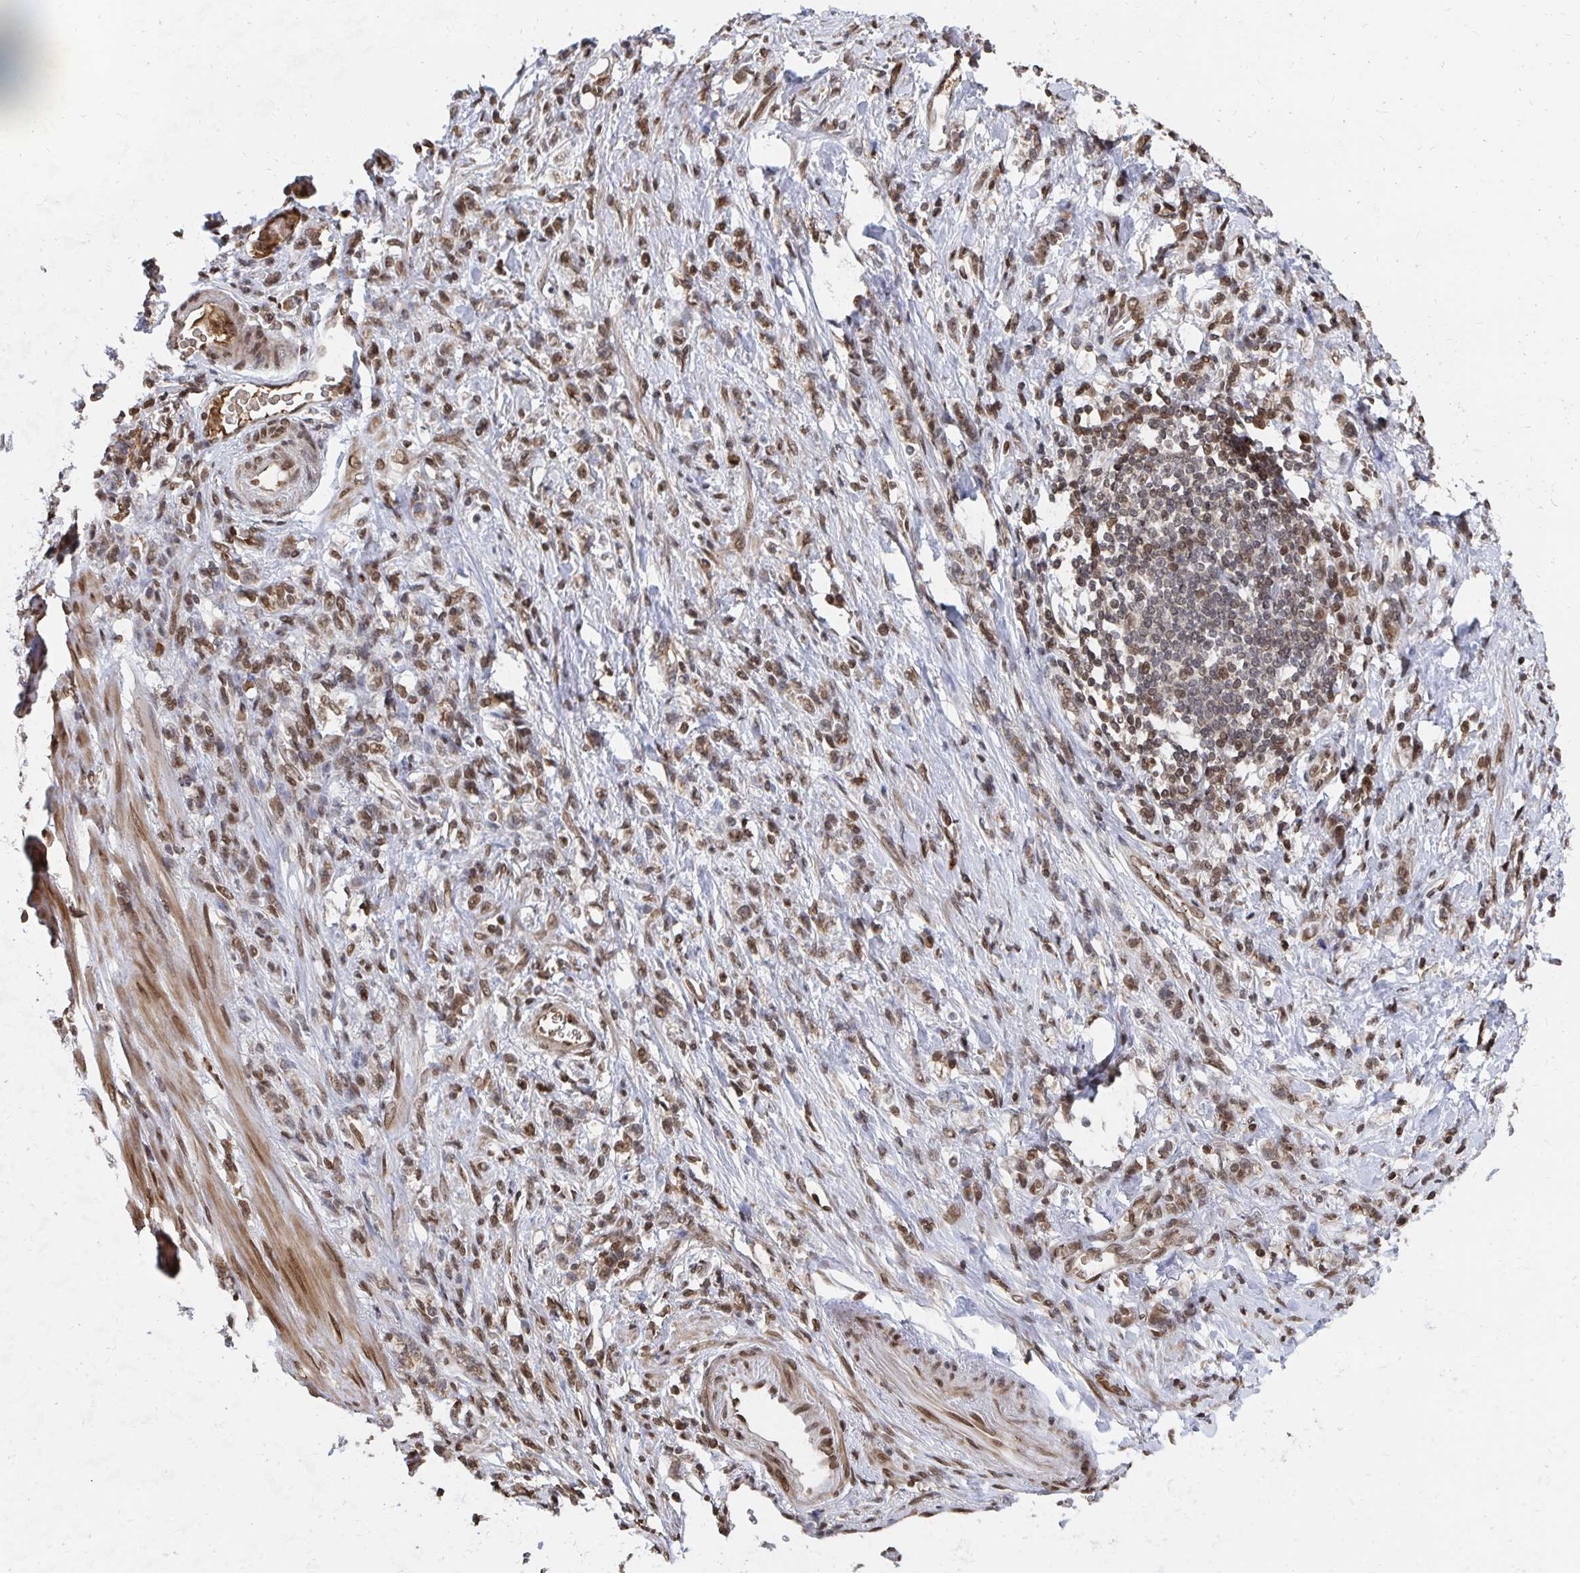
{"staining": {"intensity": "moderate", "quantity": ">75%", "location": "nuclear"}, "tissue": "stomach cancer", "cell_type": "Tumor cells", "image_type": "cancer", "snomed": [{"axis": "morphology", "description": "Adenocarcinoma, NOS"}, {"axis": "topography", "description": "Stomach"}], "caption": "Immunohistochemistry (IHC) histopathology image of neoplastic tissue: human stomach adenocarcinoma stained using immunohistochemistry reveals medium levels of moderate protein expression localized specifically in the nuclear of tumor cells, appearing as a nuclear brown color.", "gene": "GTF3C6", "patient": {"sex": "male", "age": 77}}